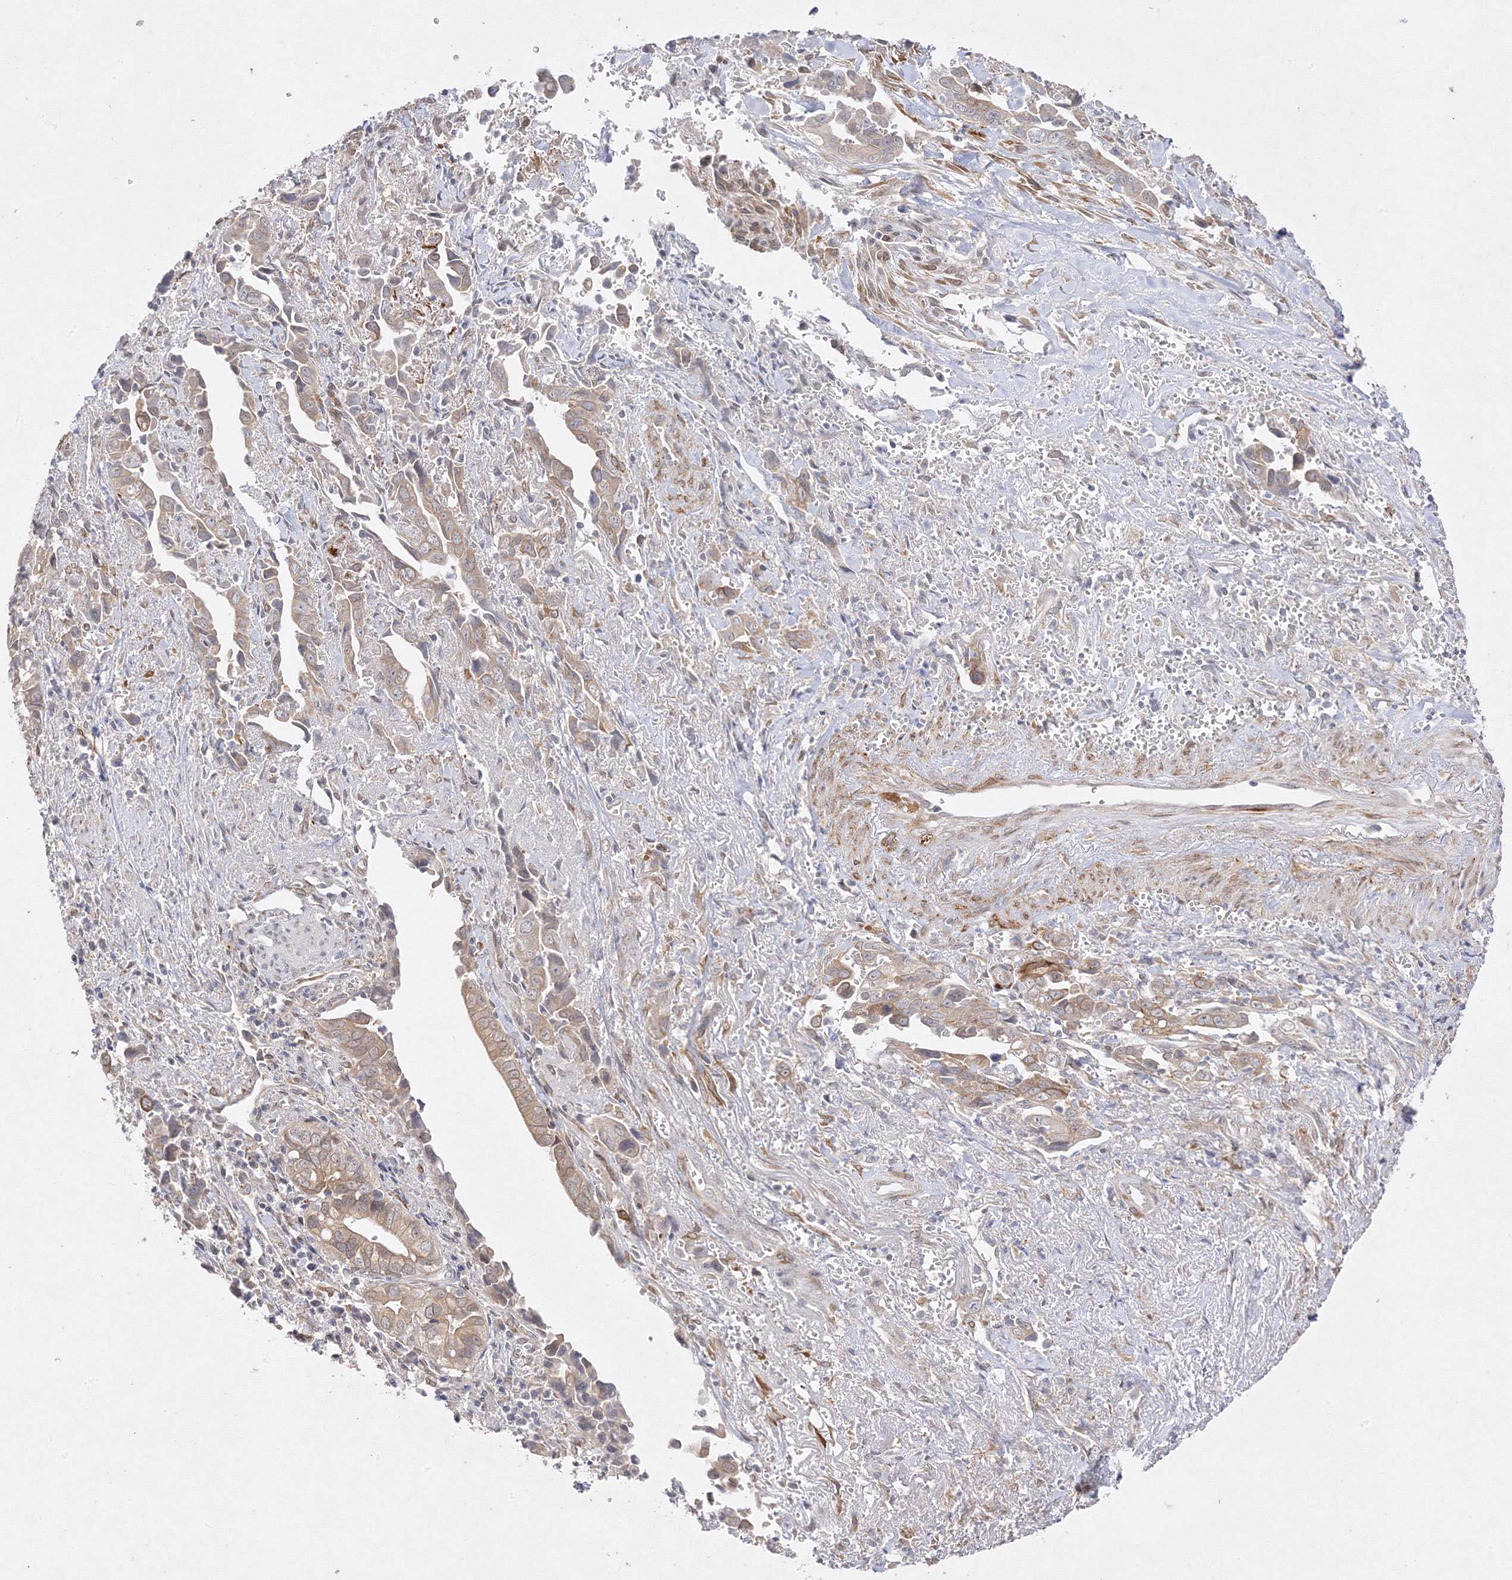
{"staining": {"intensity": "weak", "quantity": ">75%", "location": "cytoplasmic/membranous"}, "tissue": "liver cancer", "cell_type": "Tumor cells", "image_type": "cancer", "snomed": [{"axis": "morphology", "description": "Cholangiocarcinoma"}, {"axis": "topography", "description": "Liver"}], "caption": "Immunohistochemistry of liver cholangiocarcinoma displays low levels of weak cytoplasmic/membranous staining in about >75% of tumor cells.", "gene": "C2CD2", "patient": {"sex": "female", "age": 79}}